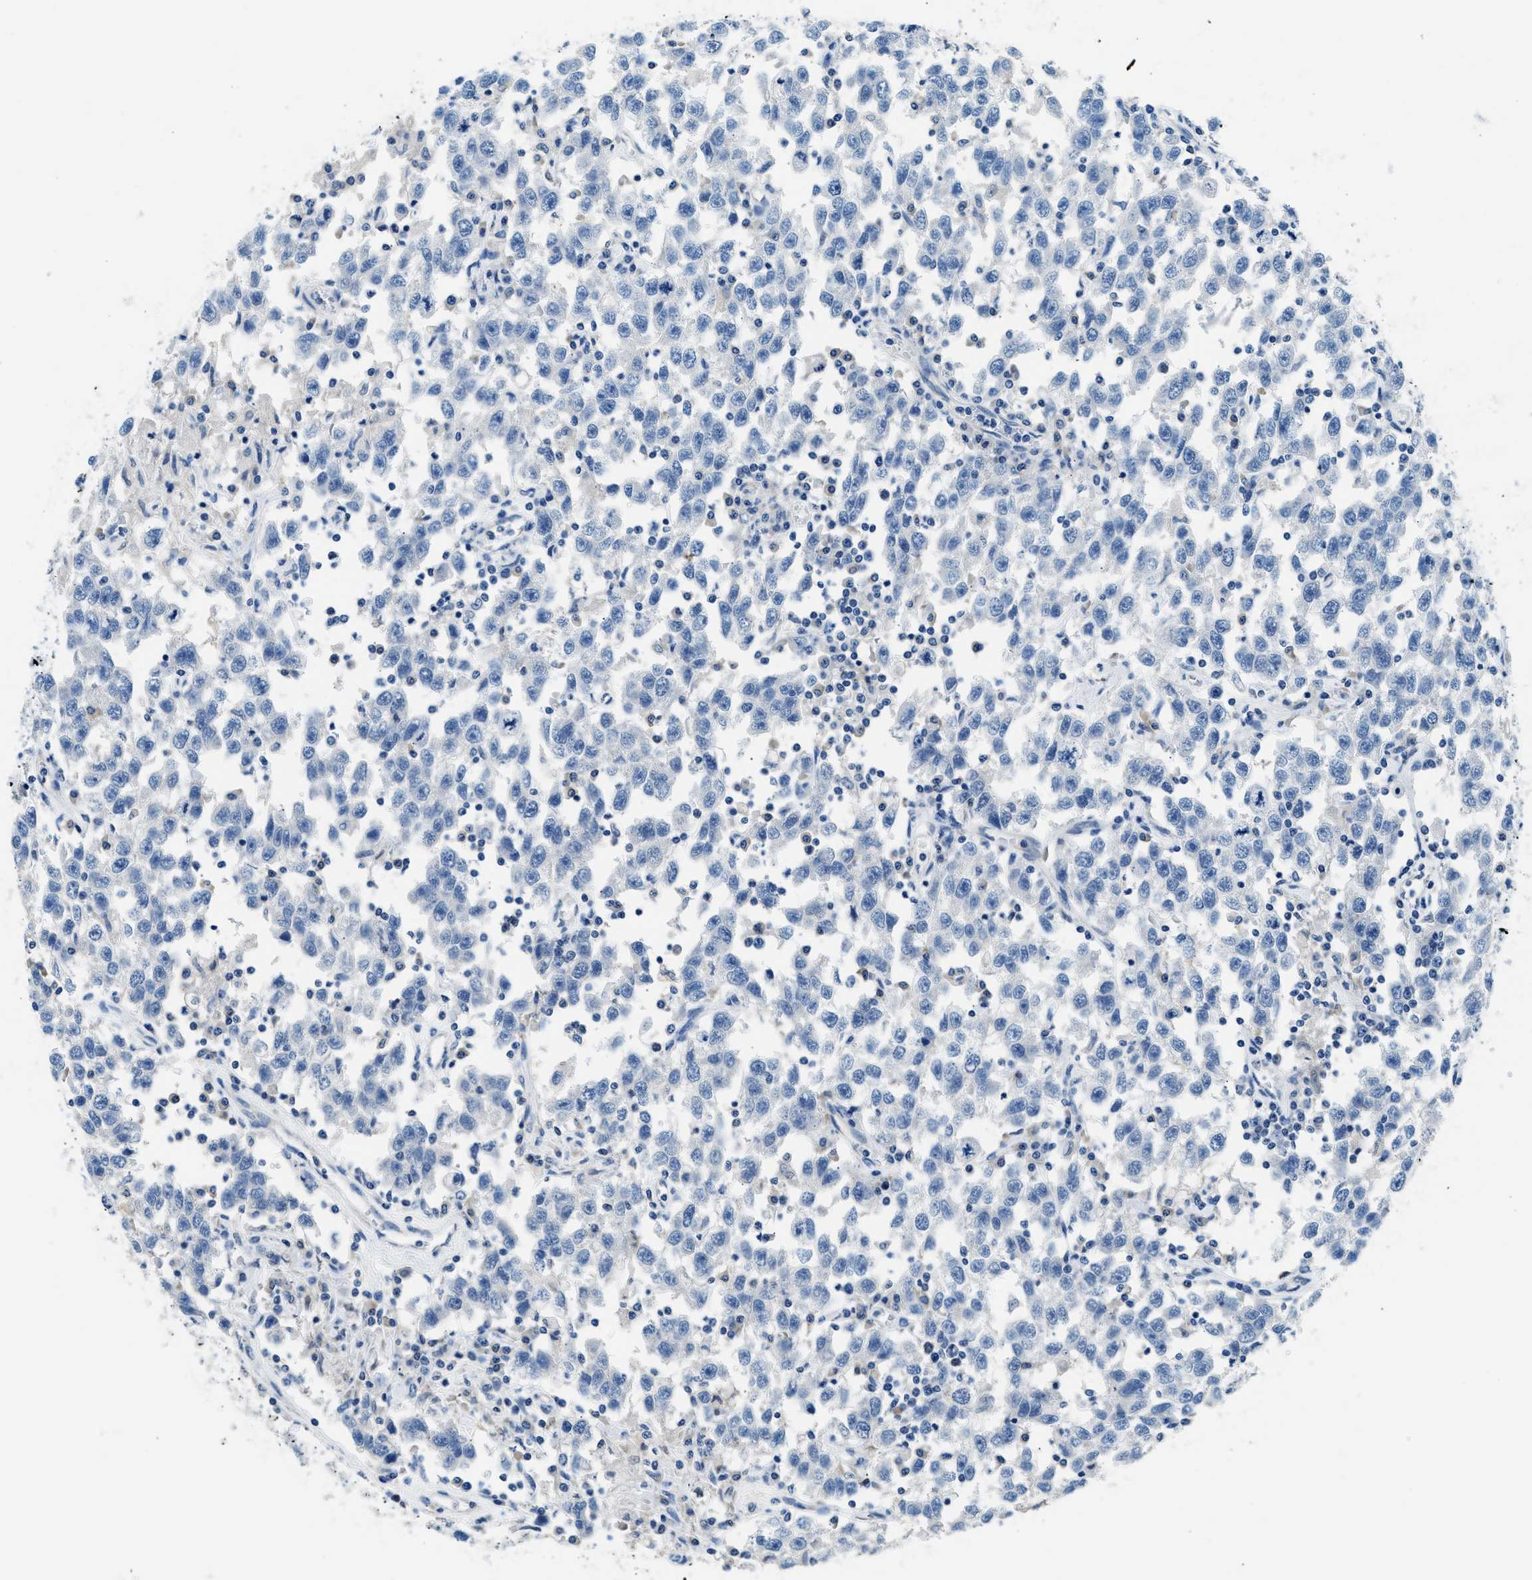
{"staining": {"intensity": "negative", "quantity": "none", "location": "none"}, "tissue": "testis cancer", "cell_type": "Tumor cells", "image_type": "cancer", "snomed": [{"axis": "morphology", "description": "Seminoma, NOS"}, {"axis": "topography", "description": "Testis"}], "caption": "DAB (3,3'-diaminobenzidine) immunohistochemical staining of testis cancer (seminoma) reveals no significant positivity in tumor cells.", "gene": "CLDN18", "patient": {"sex": "male", "age": 41}}